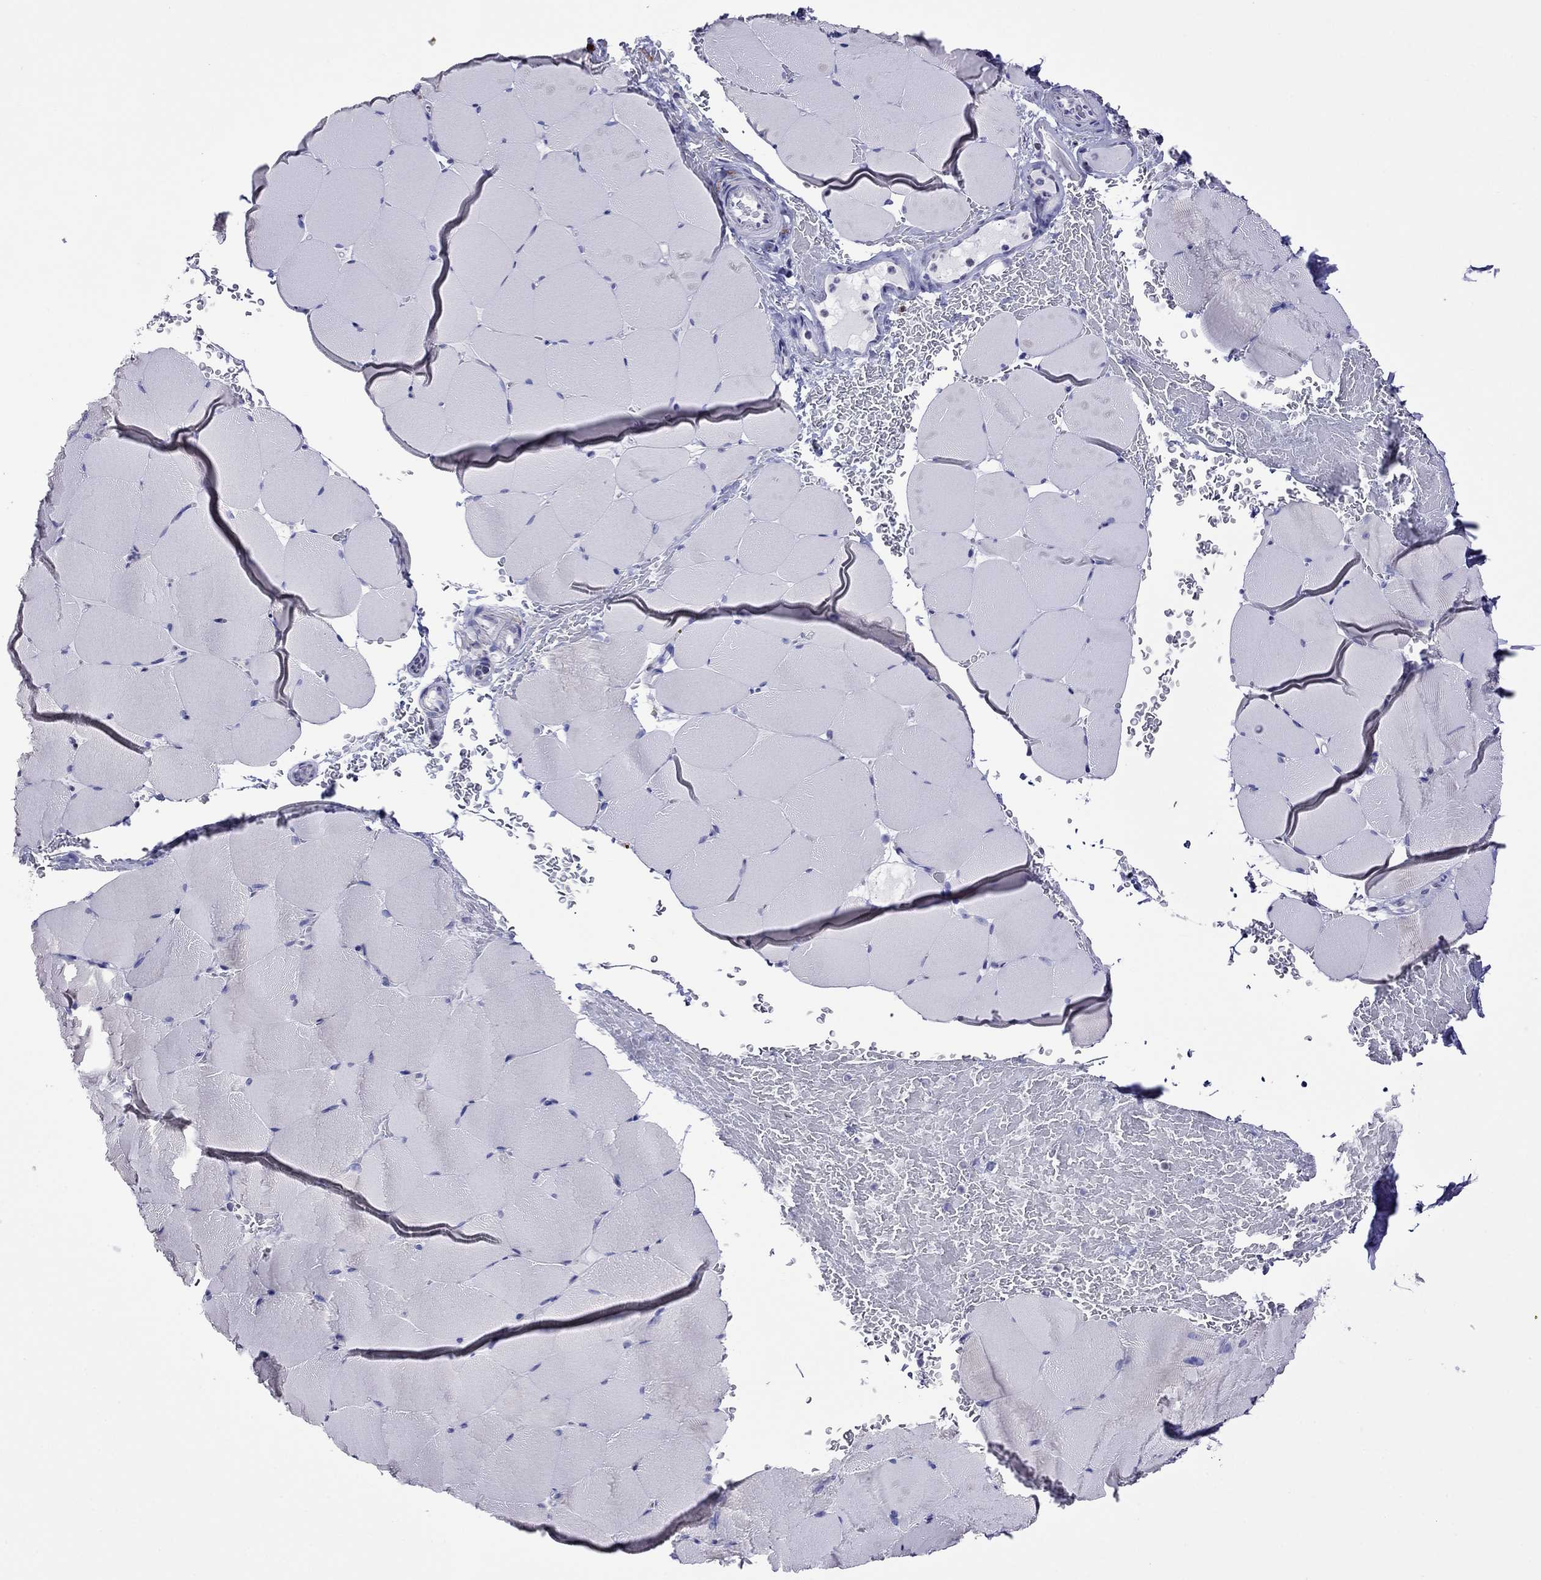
{"staining": {"intensity": "negative", "quantity": "none", "location": "none"}, "tissue": "skeletal muscle", "cell_type": "Myocytes", "image_type": "normal", "snomed": [{"axis": "morphology", "description": "Normal tissue, NOS"}, {"axis": "topography", "description": "Skeletal muscle"}], "caption": "Myocytes are negative for protein expression in normal human skeletal muscle. The staining is performed using DAB (3,3'-diaminobenzidine) brown chromogen with nuclei counter-stained in using hematoxylin.", "gene": "MPZ", "patient": {"sex": "female", "age": 37}}